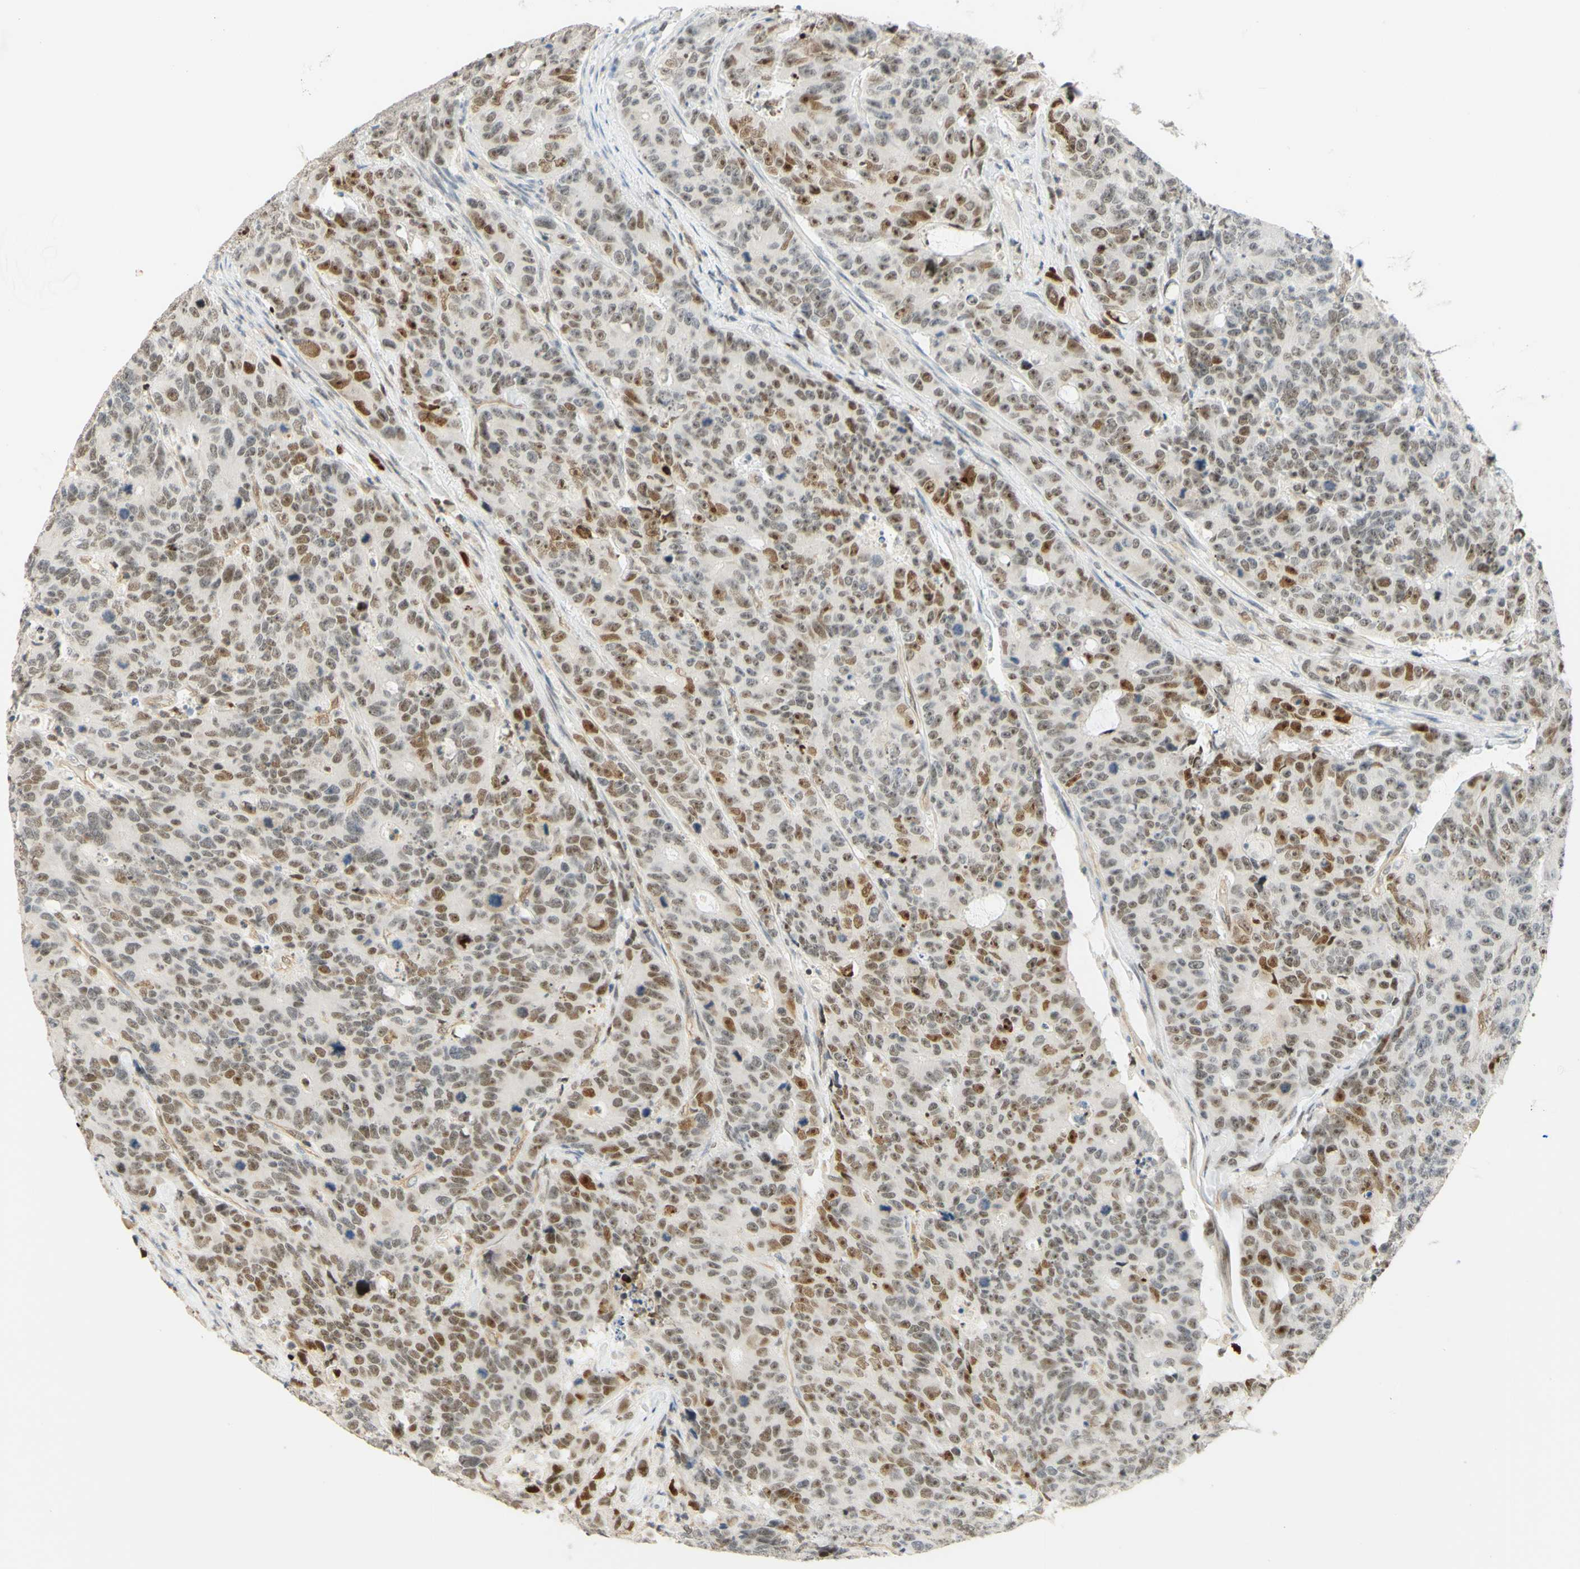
{"staining": {"intensity": "moderate", "quantity": "25%-75%", "location": "nuclear"}, "tissue": "colorectal cancer", "cell_type": "Tumor cells", "image_type": "cancer", "snomed": [{"axis": "morphology", "description": "Adenocarcinoma, NOS"}, {"axis": "topography", "description": "Colon"}], "caption": "Human colorectal cancer (adenocarcinoma) stained with a protein marker shows moderate staining in tumor cells.", "gene": "POLB", "patient": {"sex": "female", "age": 86}}